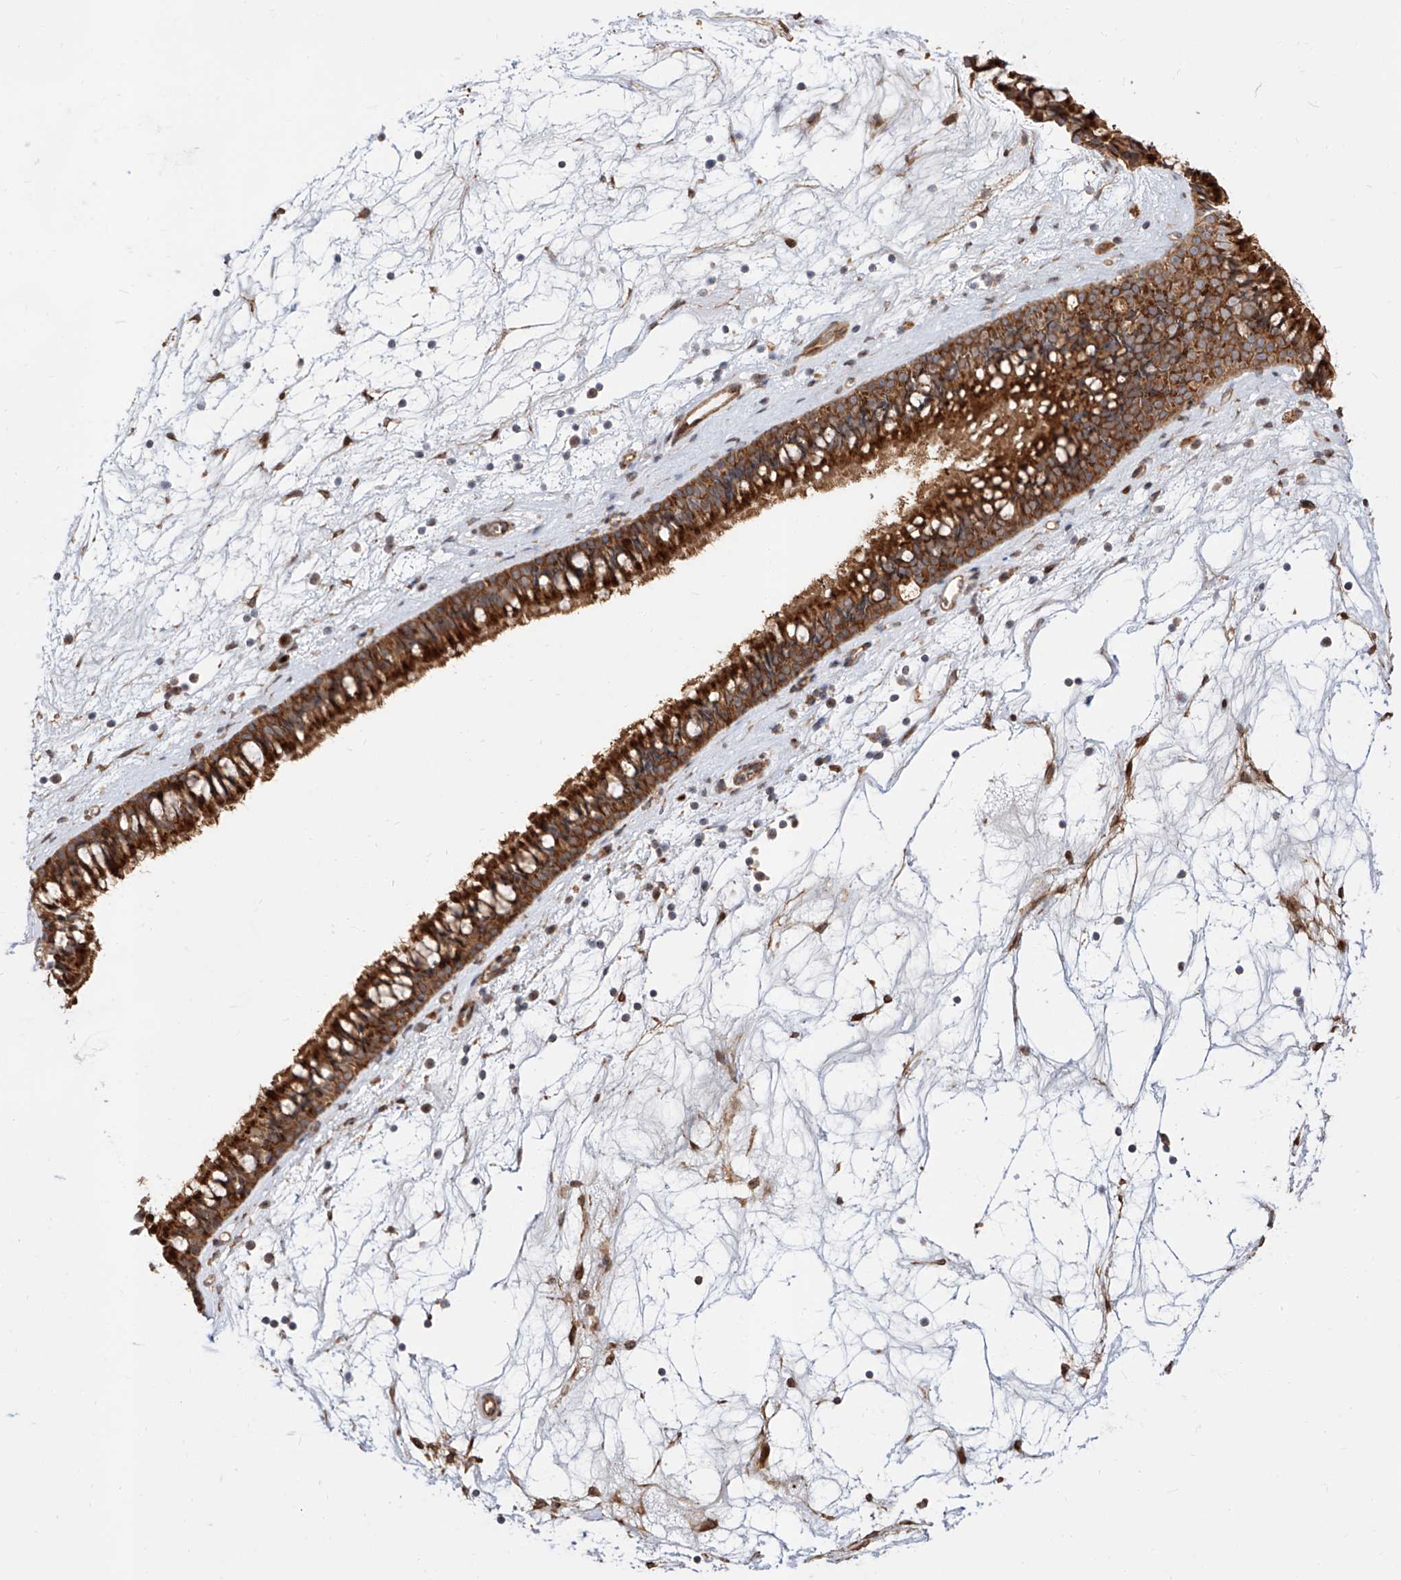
{"staining": {"intensity": "strong", "quantity": ">75%", "location": "cytoplasmic/membranous"}, "tissue": "nasopharynx", "cell_type": "Respiratory epithelial cells", "image_type": "normal", "snomed": [{"axis": "morphology", "description": "Normal tissue, NOS"}, {"axis": "topography", "description": "Nasopharynx"}], "caption": "Benign nasopharynx displays strong cytoplasmic/membranous staining in approximately >75% of respiratory epithelial cells, visualized by immunohistochemistry.", "gene": "DIRAS3", "patient": {"sex": "male", "age": 64}}